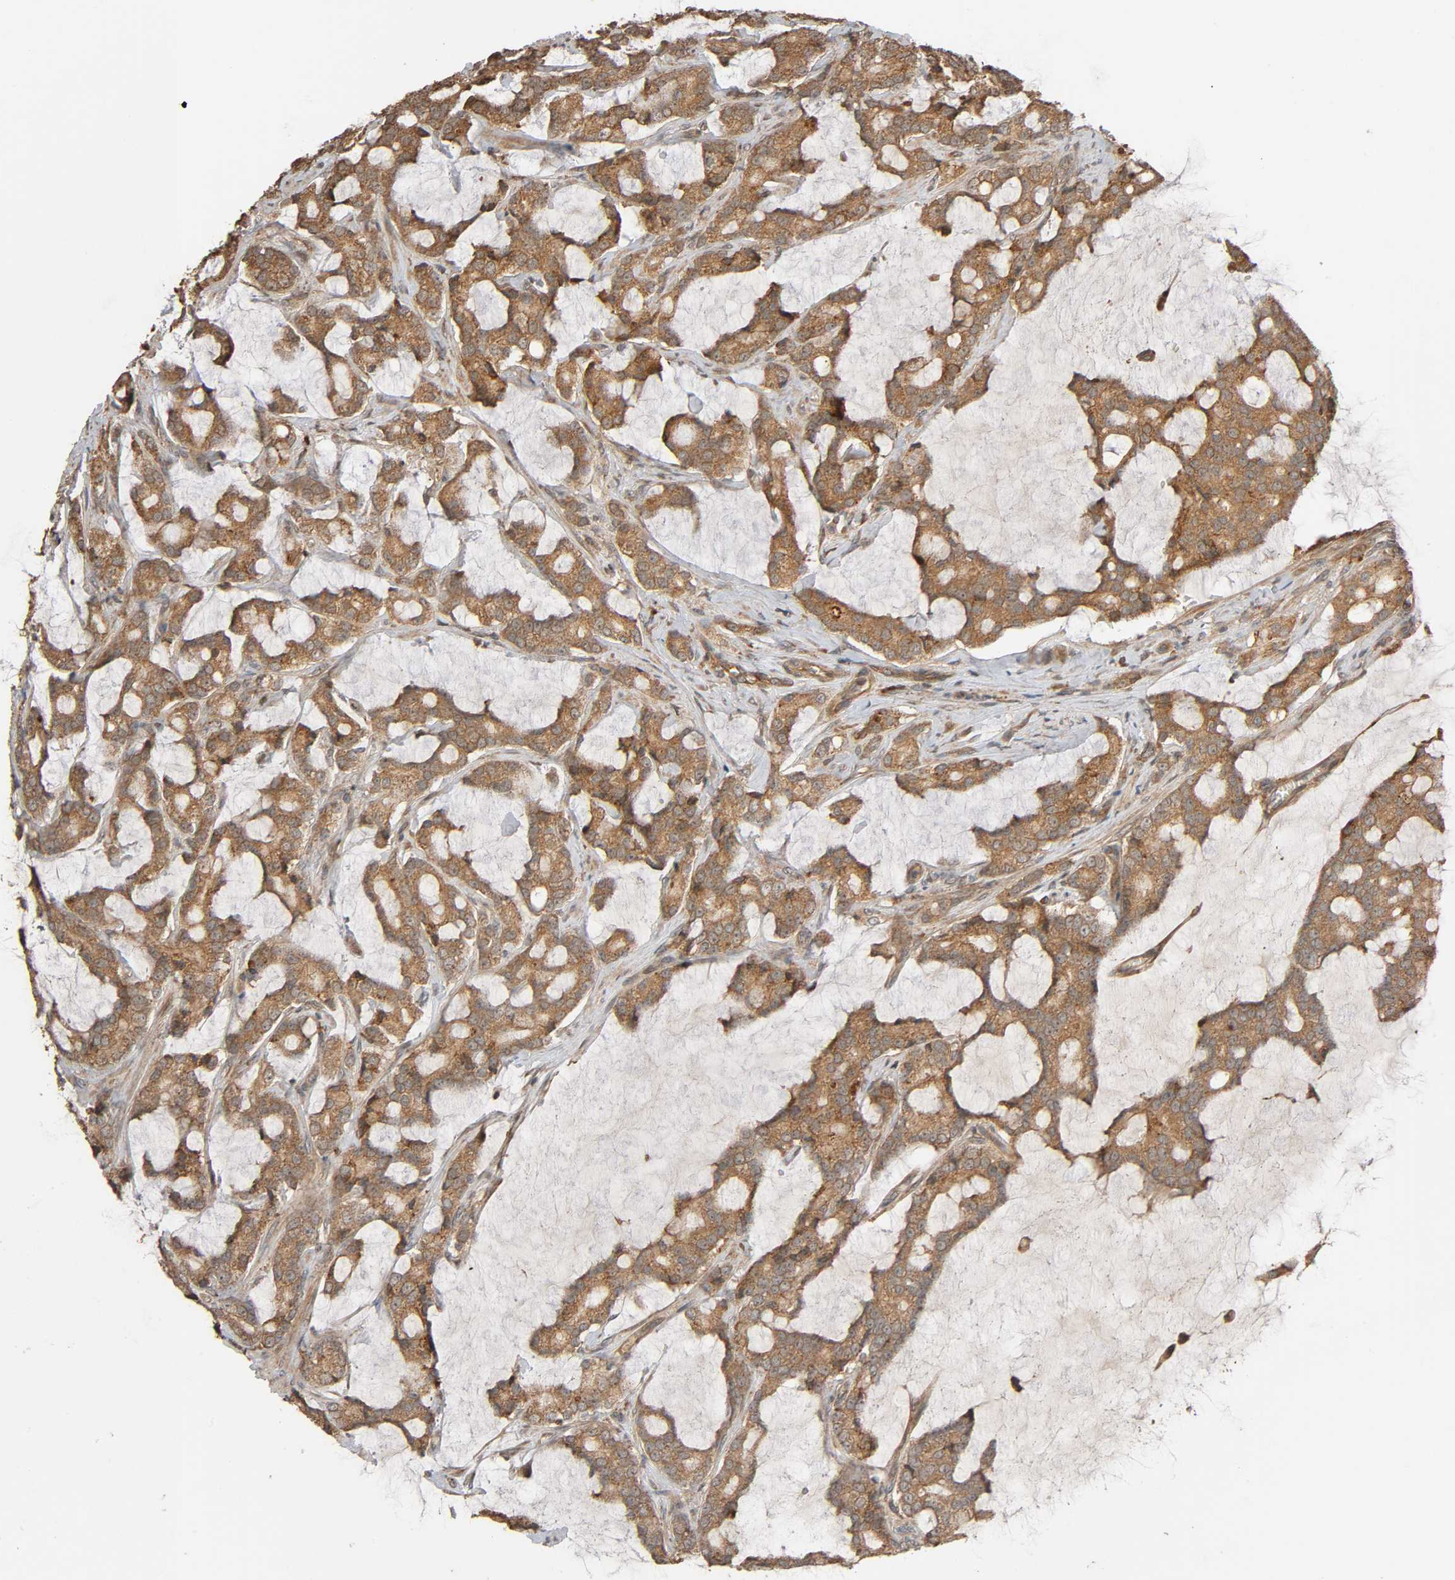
{"staining": {"intensity": "moderate", "quantity": ">75%", "location": "cytoplasmic/membranous"}, "tissue": "prostate cancer", "cell_type": "Tumor cells", "image_type": "cancer", "snomed": [{"axis": "morphology", "description": "Adenocarcinoma, Low grade"}, {"axis": "topography", "description": "Prostate"}], "caption": "Moderate cytoplasmic/membranous protein expression is appreciated in approximately >75% of tumor cells in prostate cancer (low-grade adenocarcinoma).", "gene": "MAP3K8", "patient": {"sex": "male", "age": 58}}